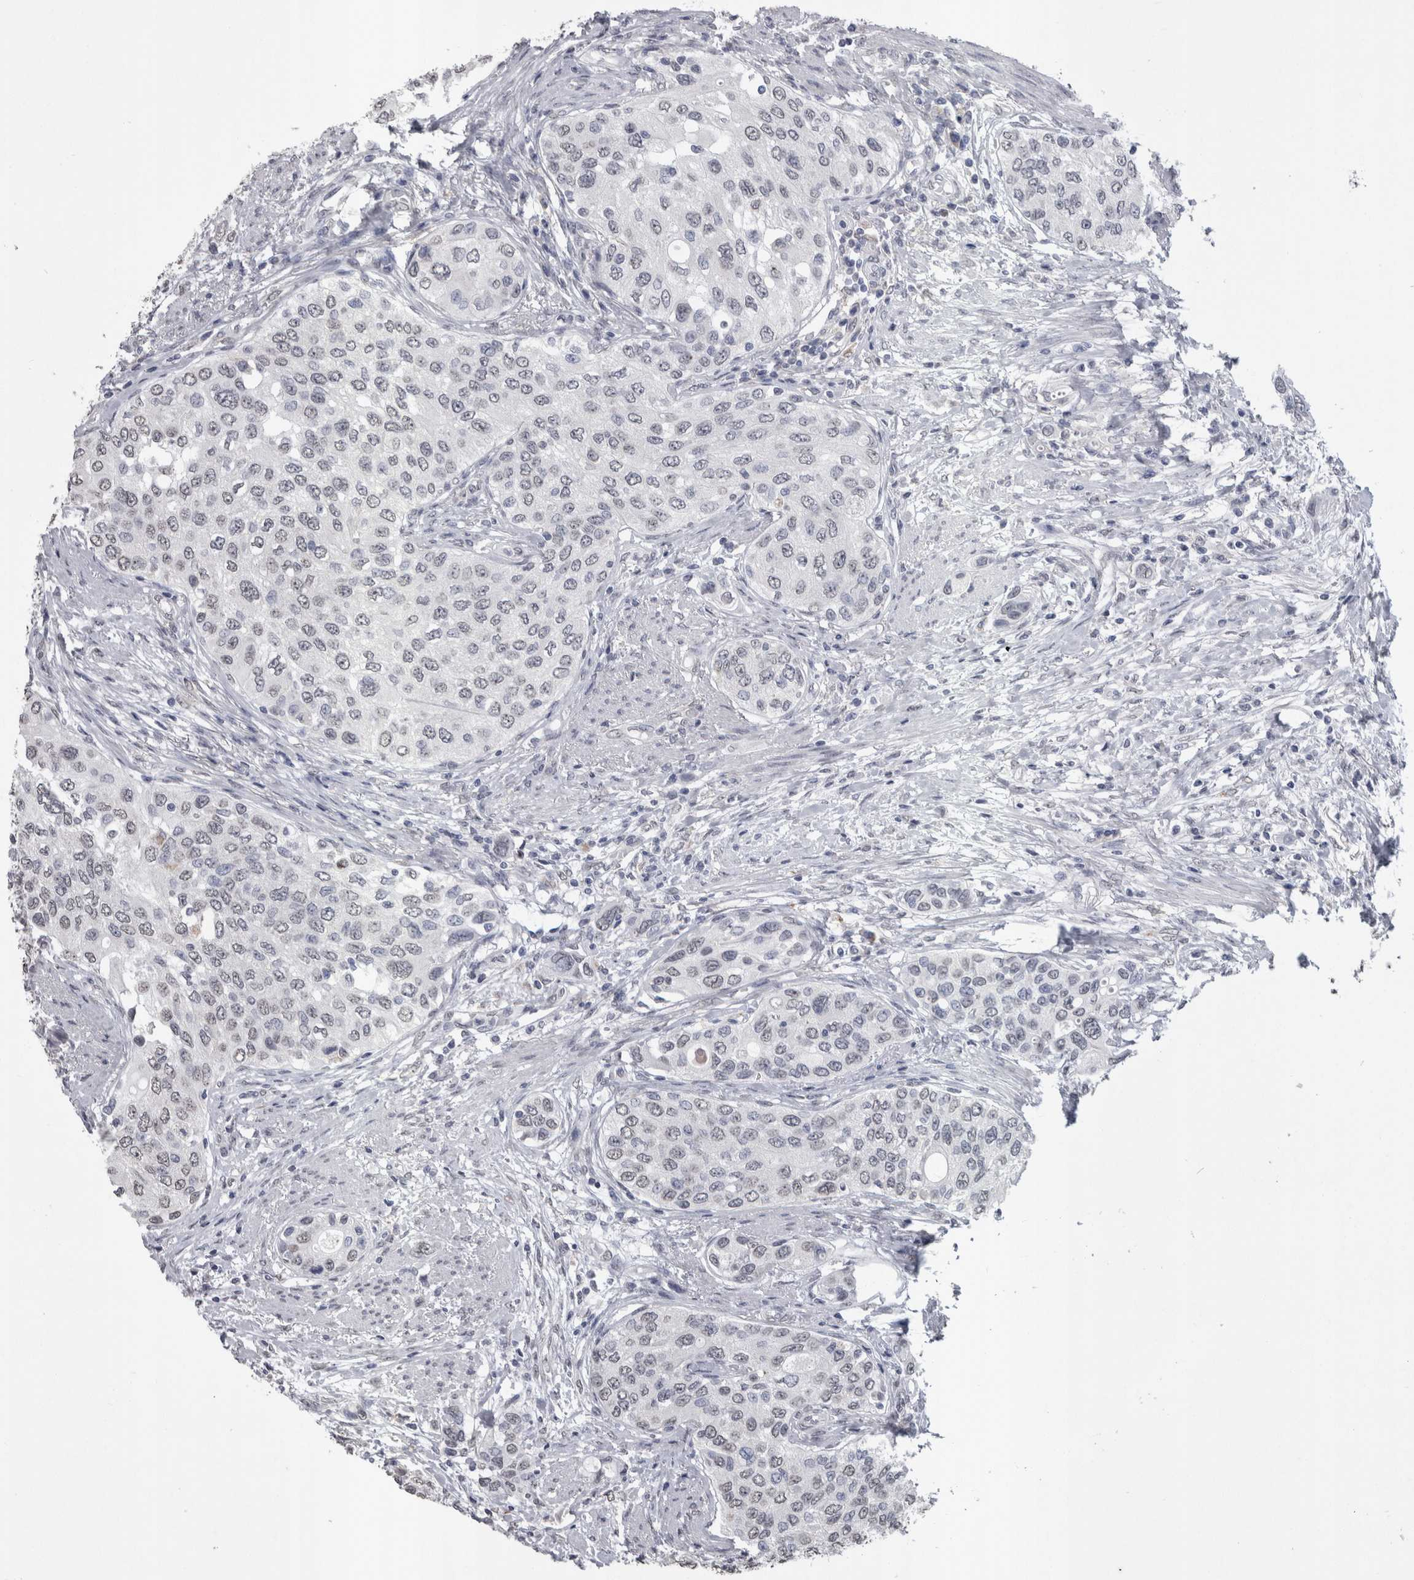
{"staining": {"intensity": "weak", "quantity": "<25%", "location": "nuclear"}, "tissue": "urothelial cancer", "cell_type": "Tumor cells", "image_type": "cancer", "snomed": [{"axis": "morphology", "description": "Urothelial carcinoma, High grade"}, {"axis": "topography", "description": "Urinary bladder"}], "caption": "Immunohistochemistry (IHC) histopathology image of neoplastic tissue: urothelial cancer stained with DAB exhibits no significant protein staining in tumor cells. (Immunohistochemistry (IHC), brightfield microscopy, high magnification).", "gene": "PAX5", "patient": {"sex": "female", "age": 56}}